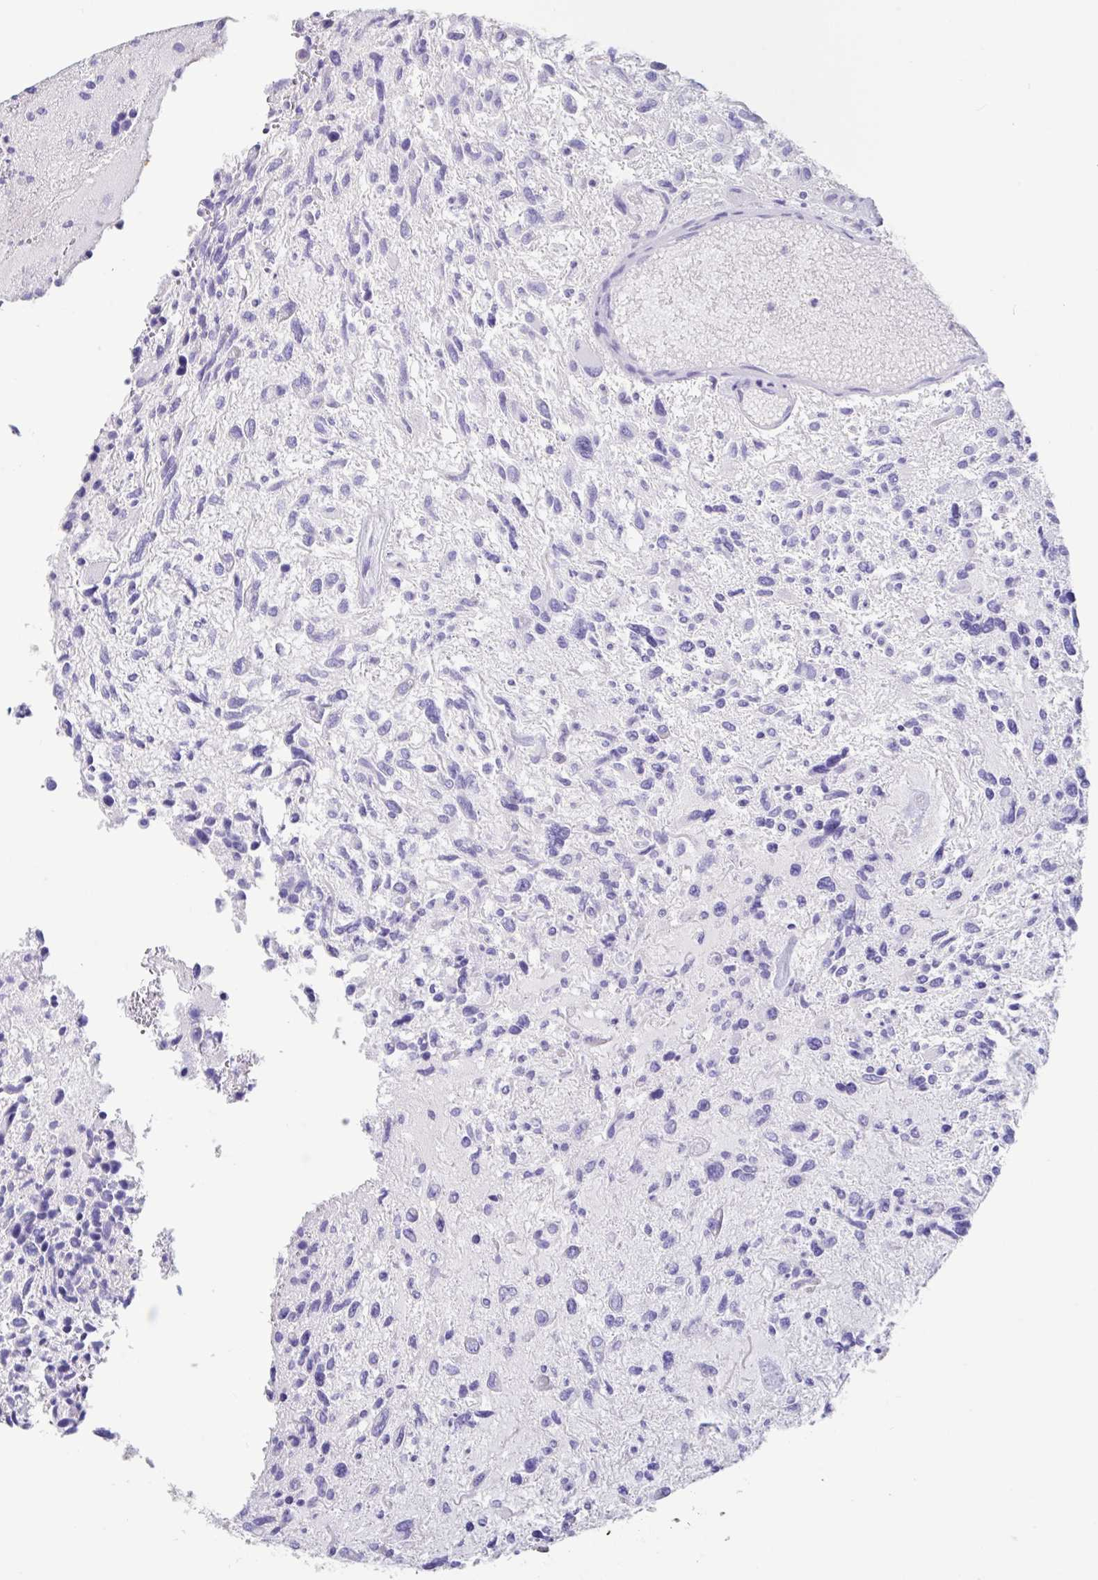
{"staining": {"intensity": "negative", "quantity": "none", "location": "none"}, "tissue": "glioma", "cell_type": "Tumor cells", "image_type": "cancer", "snomed": [{"axis": "morphology", "description": "Glioma, malignant, High grade"}, {"axis": "topography", "description": "Brain"}], "caption": "Immunohistochemistry micrograph of malignant glioma (high-grade) stained for a protein (brown), which reveals no positivity in tumor cells.", "gene": "TNNC1", "patient": {"sex": "female", "age": 11}}